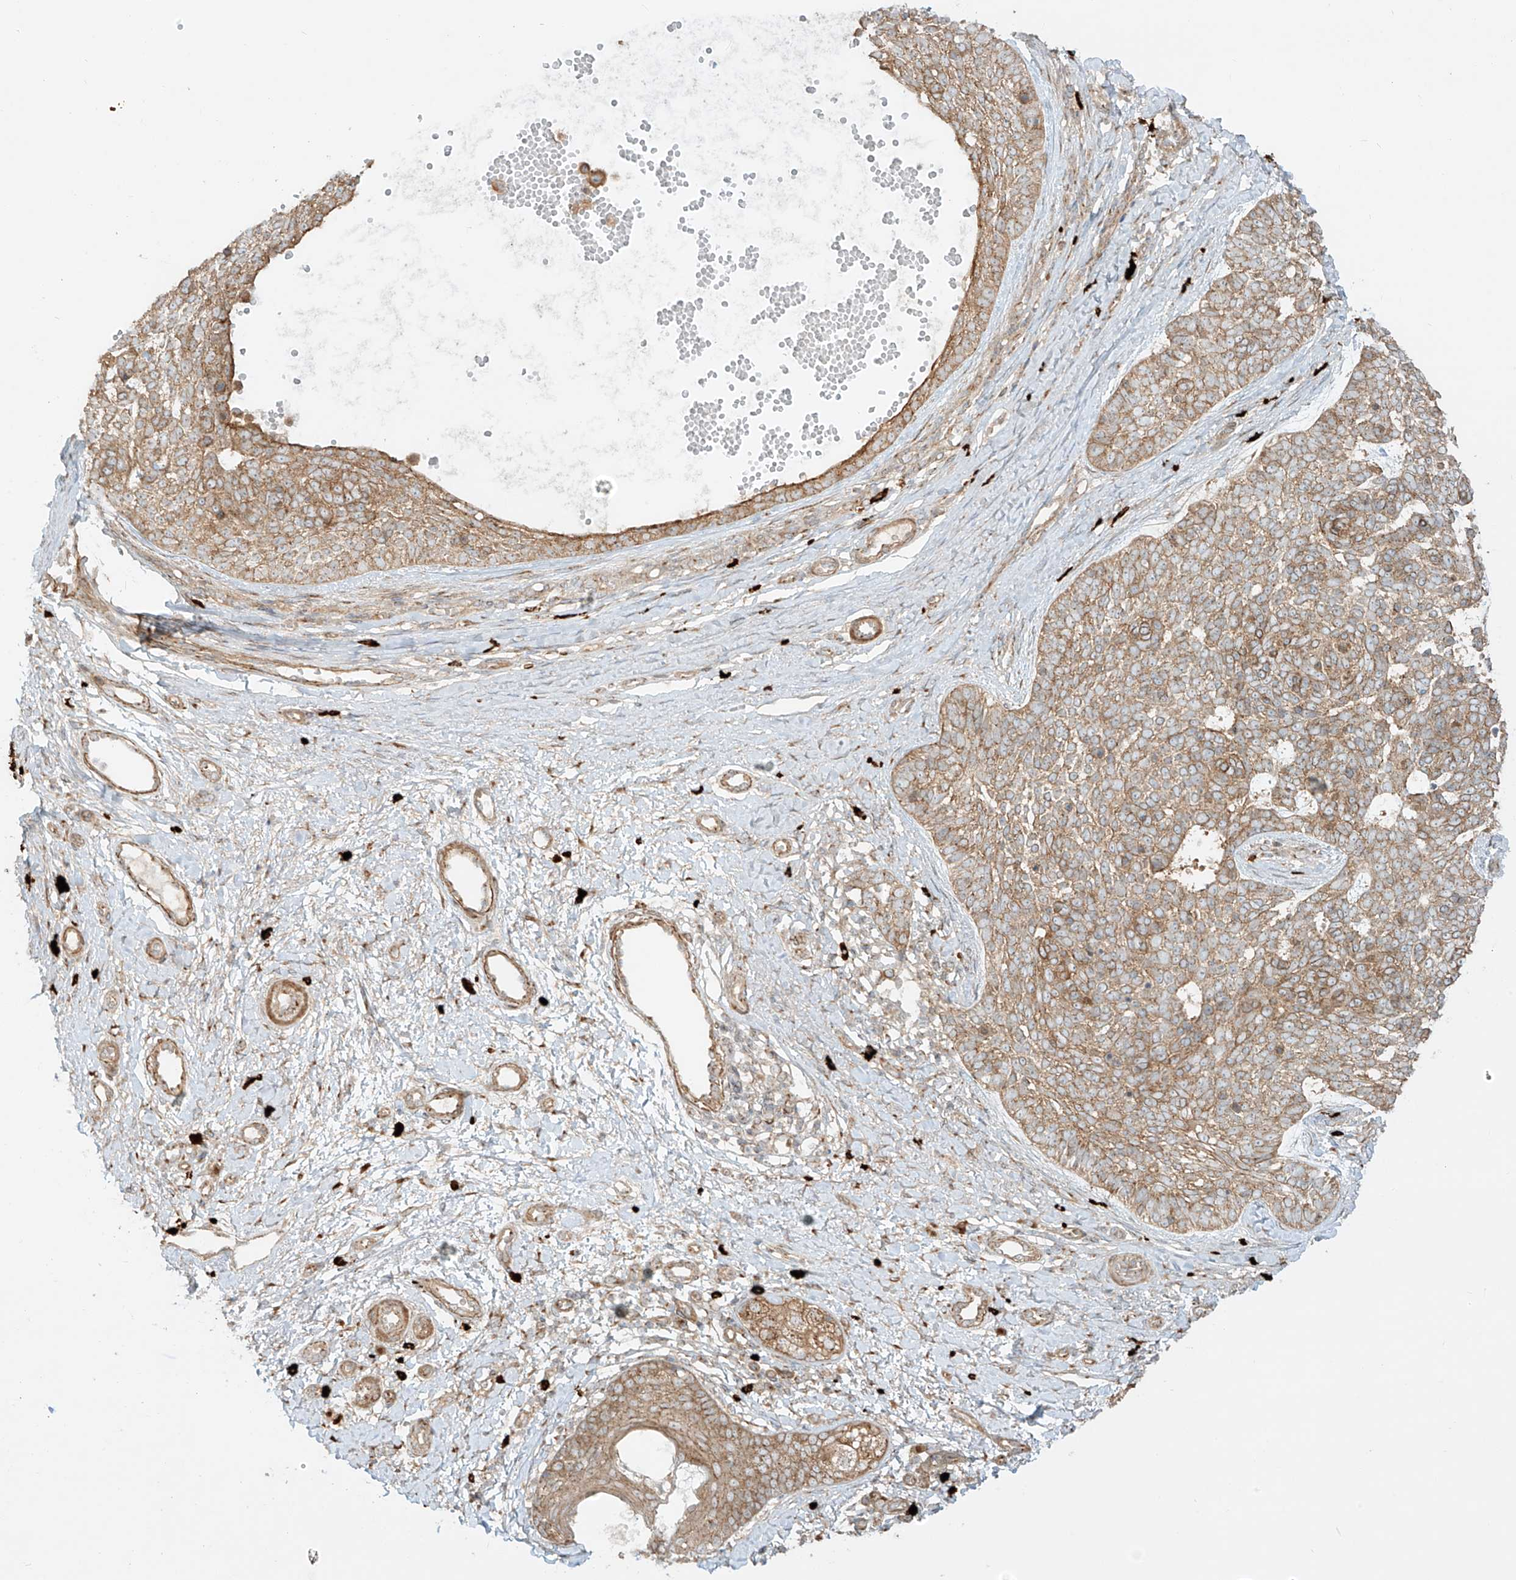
{"staining": {"intensity": "moderate", "quantity": ">75%", "location": "cytoplasmic/membranous"}, "tissue": "skin cancer", "cell_type": "Tumor cells", "image_type": "cancer", "snomed": [{"axis": "morphology", "description": "Basal cell carcinoma"}, {"axis": "topography", "description": "Skin"}], "caption": "Moderate cytoplasmic/membranous positivity is seen in about >75% of tumor cells in basal cell carcinoma (skin).", "gene": "ZNF287", "patient": {"sex": "female", "age": 81}}